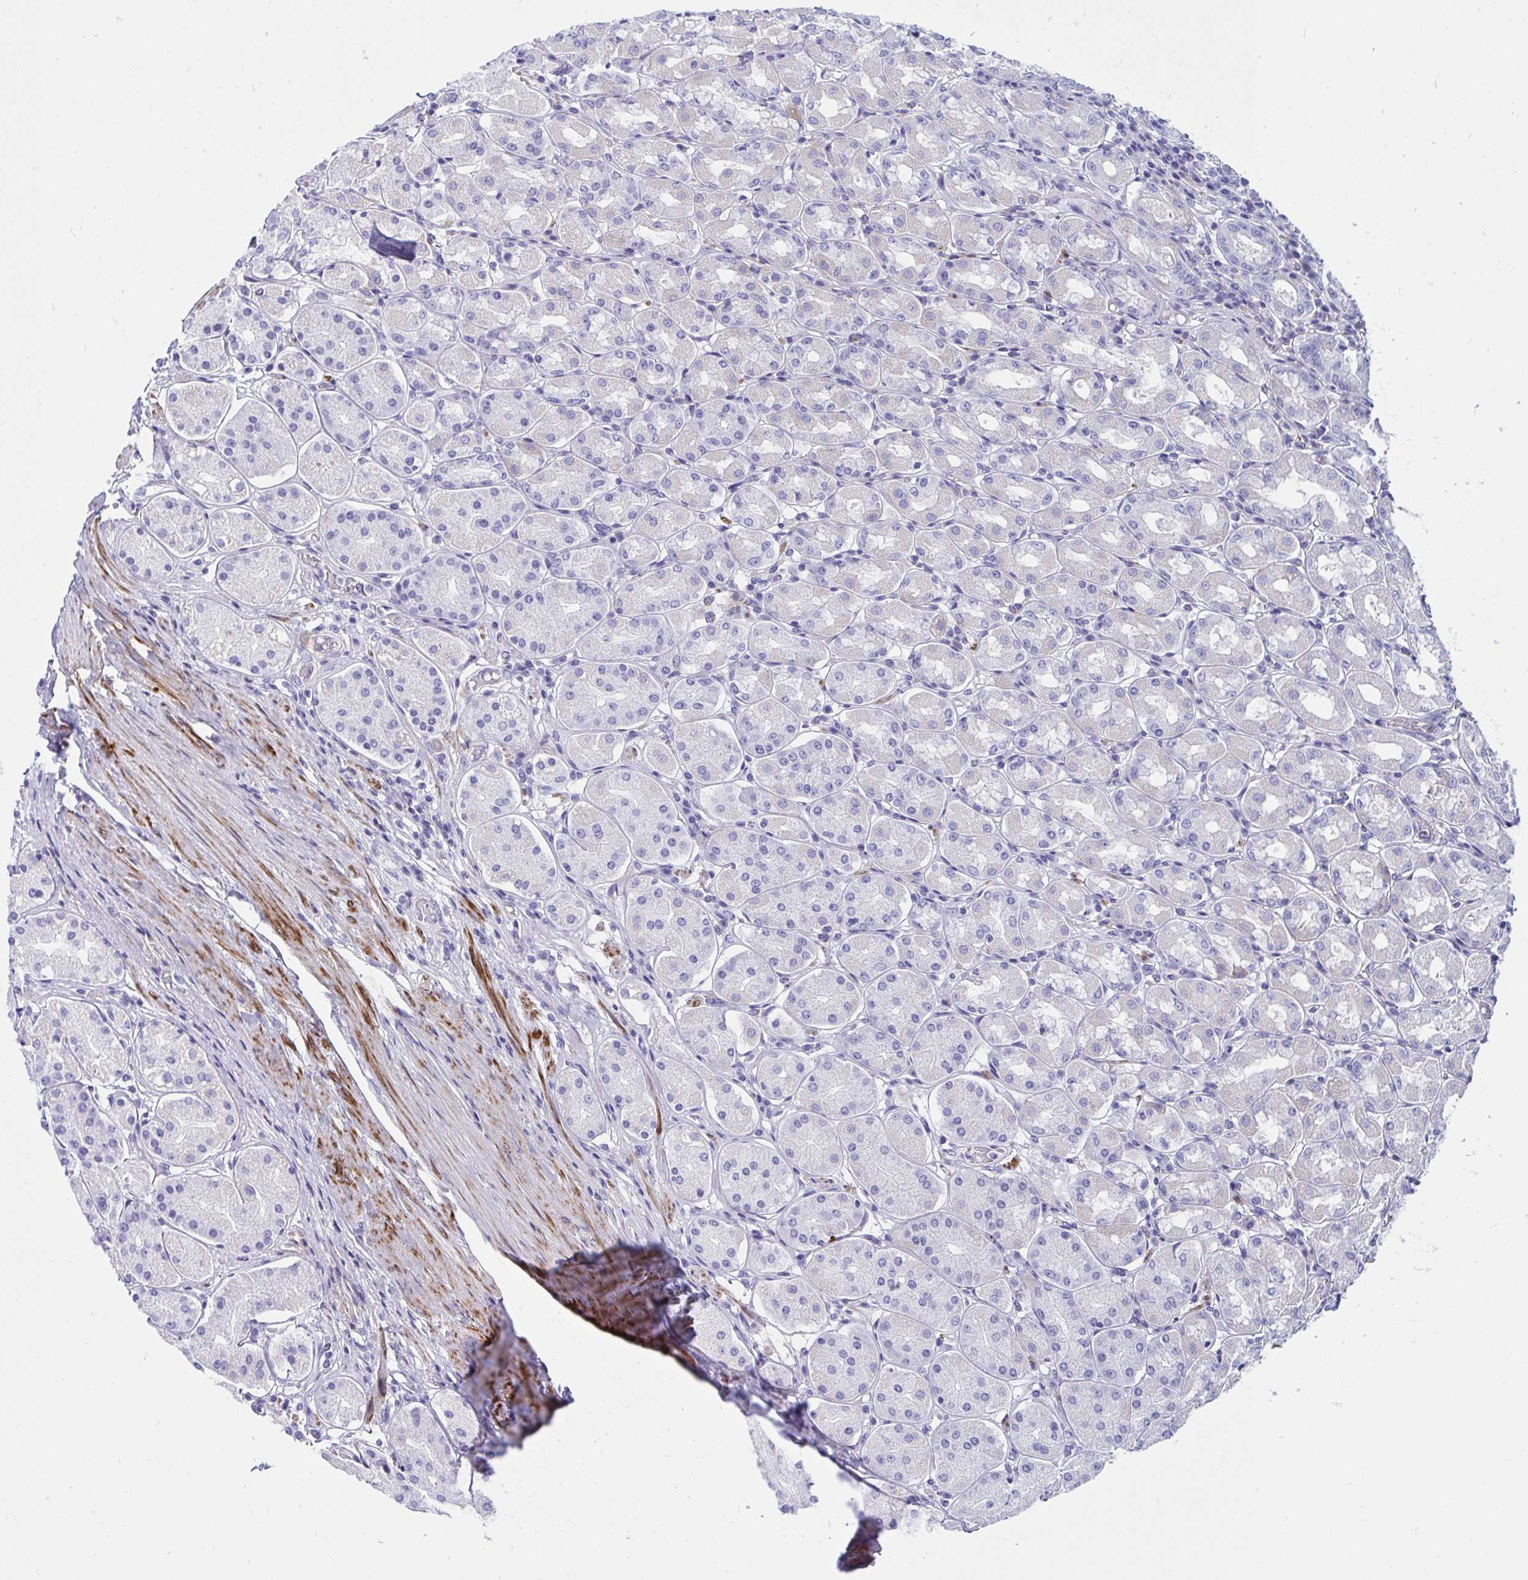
{"staining": {"intensity": "negative", "quantity": "none", "location": "none"}, "tissue": "stomach", "cell_type": "Glandular cells", "image_type": "normal", "snomed": [{"axis": "morphology", "description": "Normal tissue, NOS"}, {"axis": "topography", "description": "Stomach"}, {"axis": "topography", "description": "Stomach, lower"}], "caption": "An IHC micrograph of benign stomach is shown. There is no staining in glandular cells of stomach. (Immunohistochemistry, brightfield microscopy, high magnification).", "gene": "GRXCR2", "patient": {"sex": "female", "age": 56}}